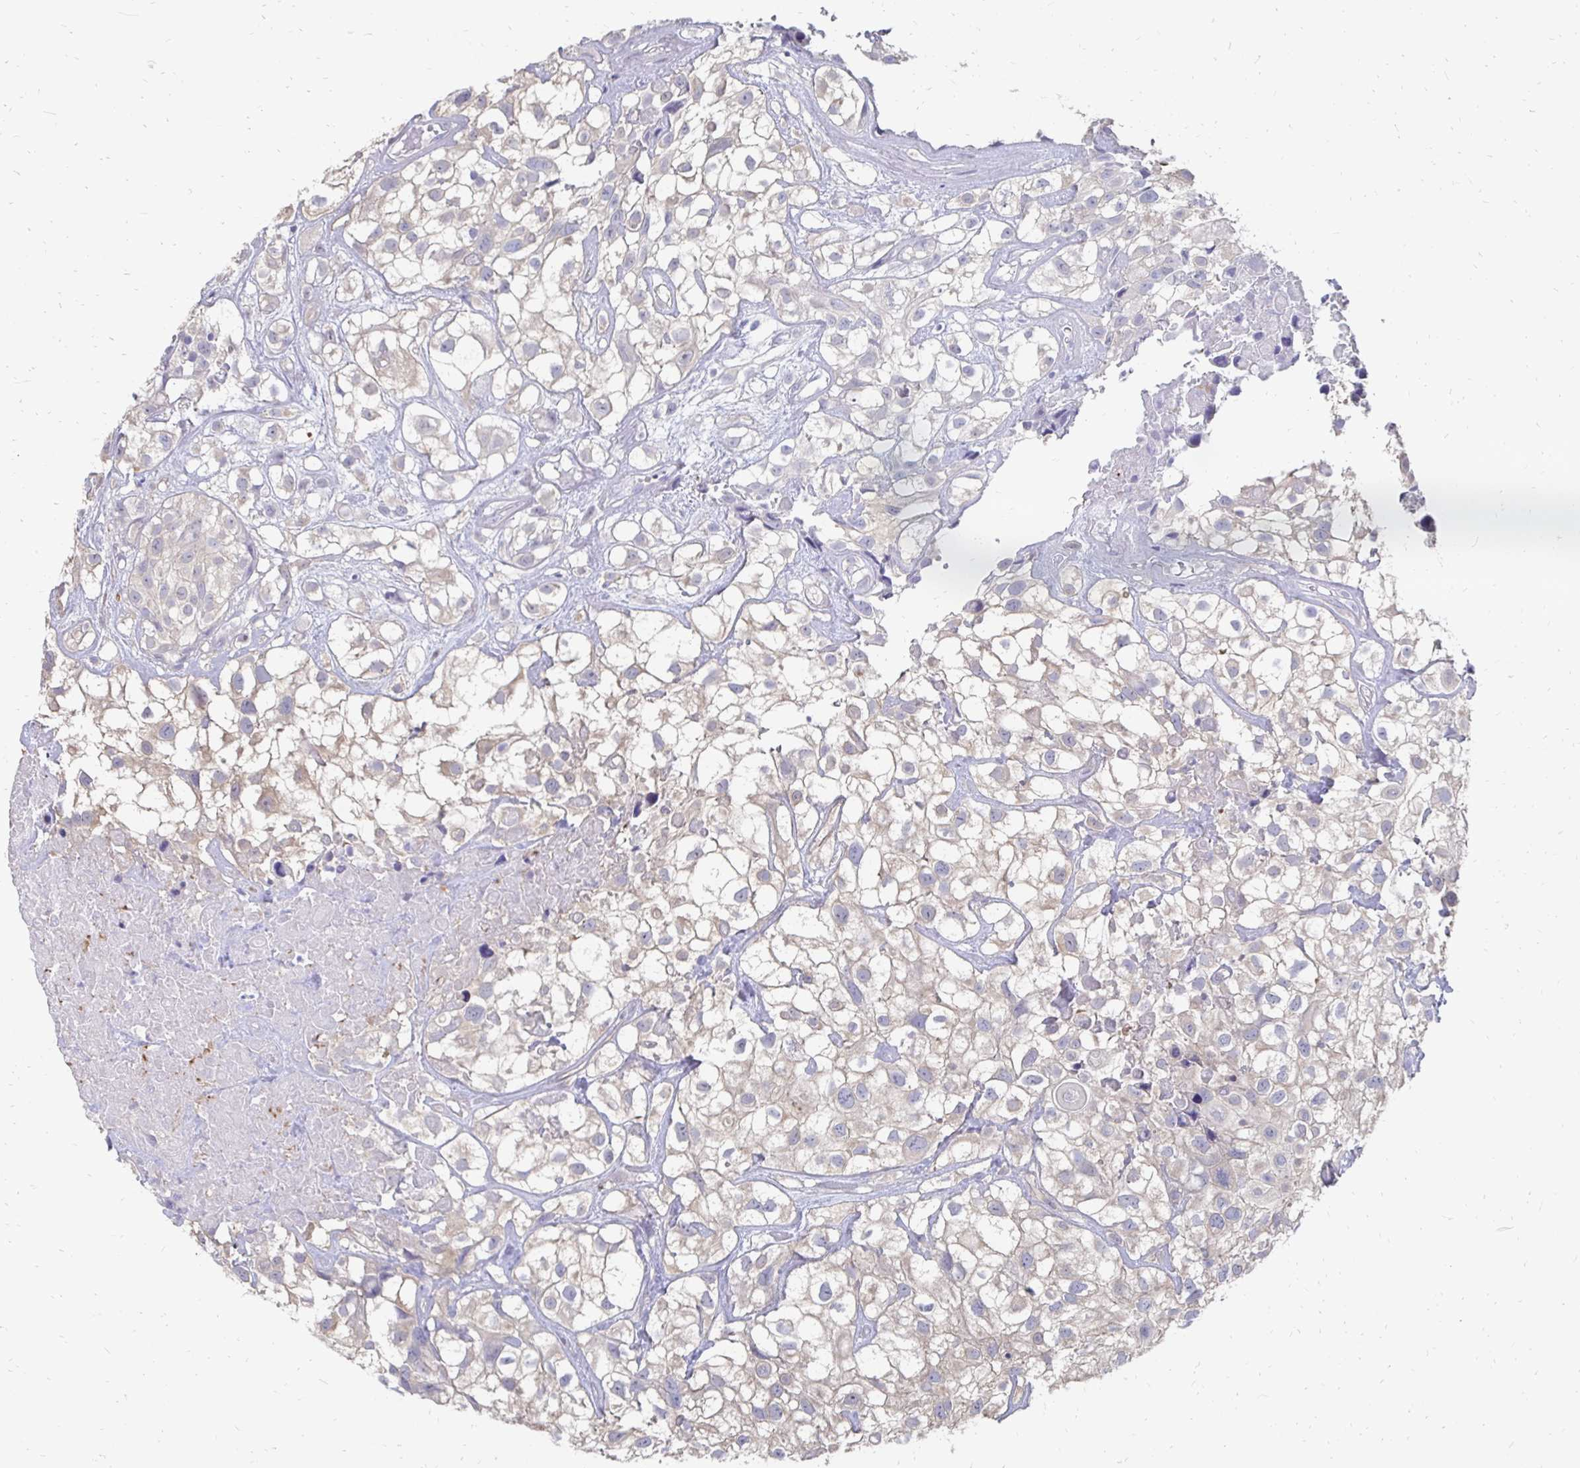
{"staining": {"intensity": "weak", "quantity": "25%-75%", "location": "cytoplasmic/membranous"}, "tissue": "urothelial cancer", "cell_type": "Tumor cells", "image_type": "cancer", "snomed": [{"axis": "morphology", "description": "Urothelial carcinoma, High grade"}, {"axis": "topography", "description": "Urinary bladder"}], "caption": "Immunohistochemical staining of human urothelial carcinoma (high-grade) demonstrates low levels of weak cytoplasmic/membranous staining in about 25%-75% of tumor cells. (DAB IHC with brightfield microscopy, high magnification).", "gene": "SYCP3", "patient": {"sex": "male", "age": 56}}